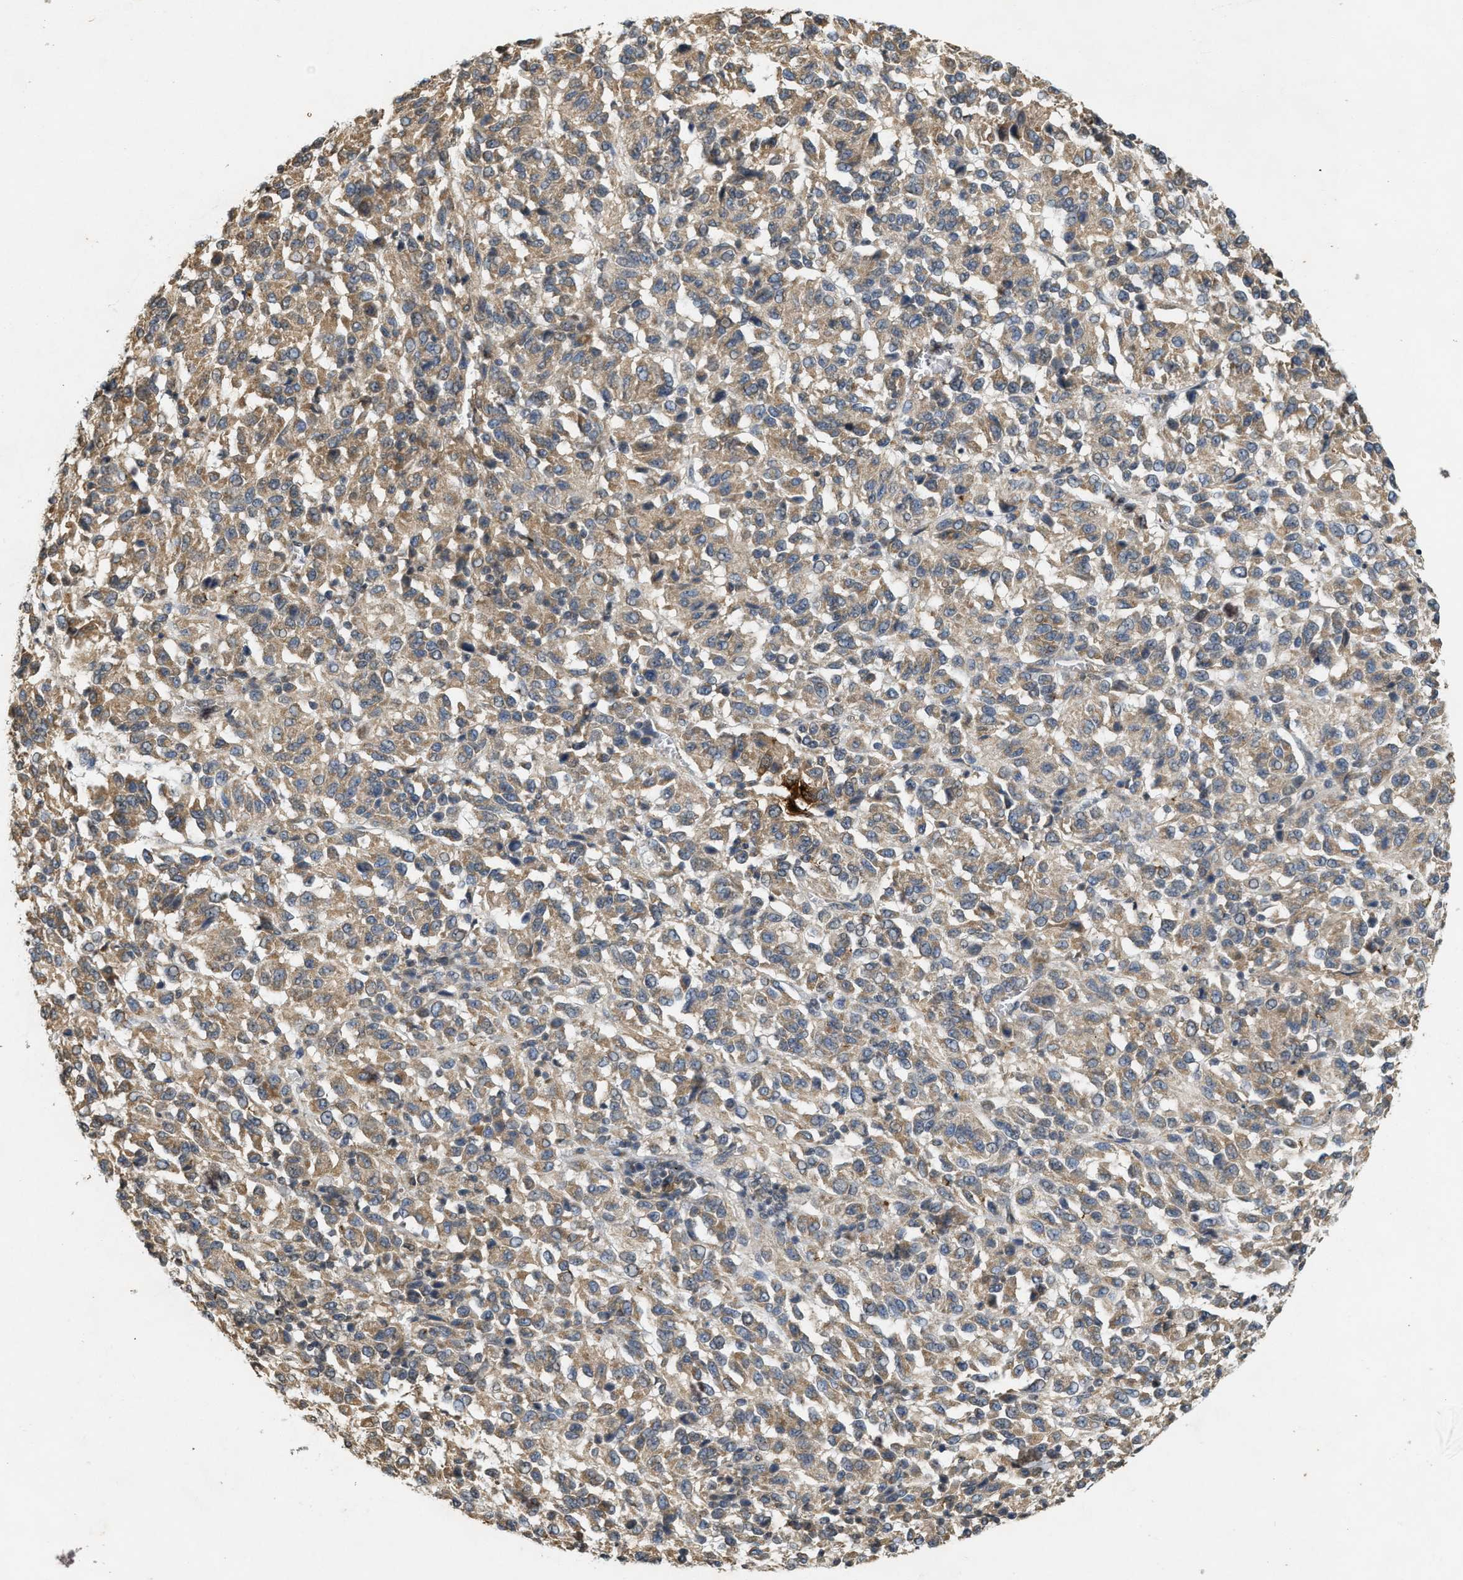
{"staining": {"intensity": "moderate", "quantity": ">75%", "location": "cytoplasmic/membranous"}, "tissue": "melanoma", "cell_type": "Tumor cells", "image_type": "cancer", "snomed": [{"axis": "morphology", "description": "Malignant melanoma, Metastatic site"}, {"axis": "topography", "description": "Lung"}], "caption": "This photomicrograph displays malignant melanoma (metastatic site) stained with immunohistochemistry (IHC) to label a protein in brown. The cytoplasmic/membranous of tumor cells show moderate positivity for the protein. Nuclei are counter-stained blue.", "gene": "KIF21A", "patient": {"sex": "male", "age": 64}}